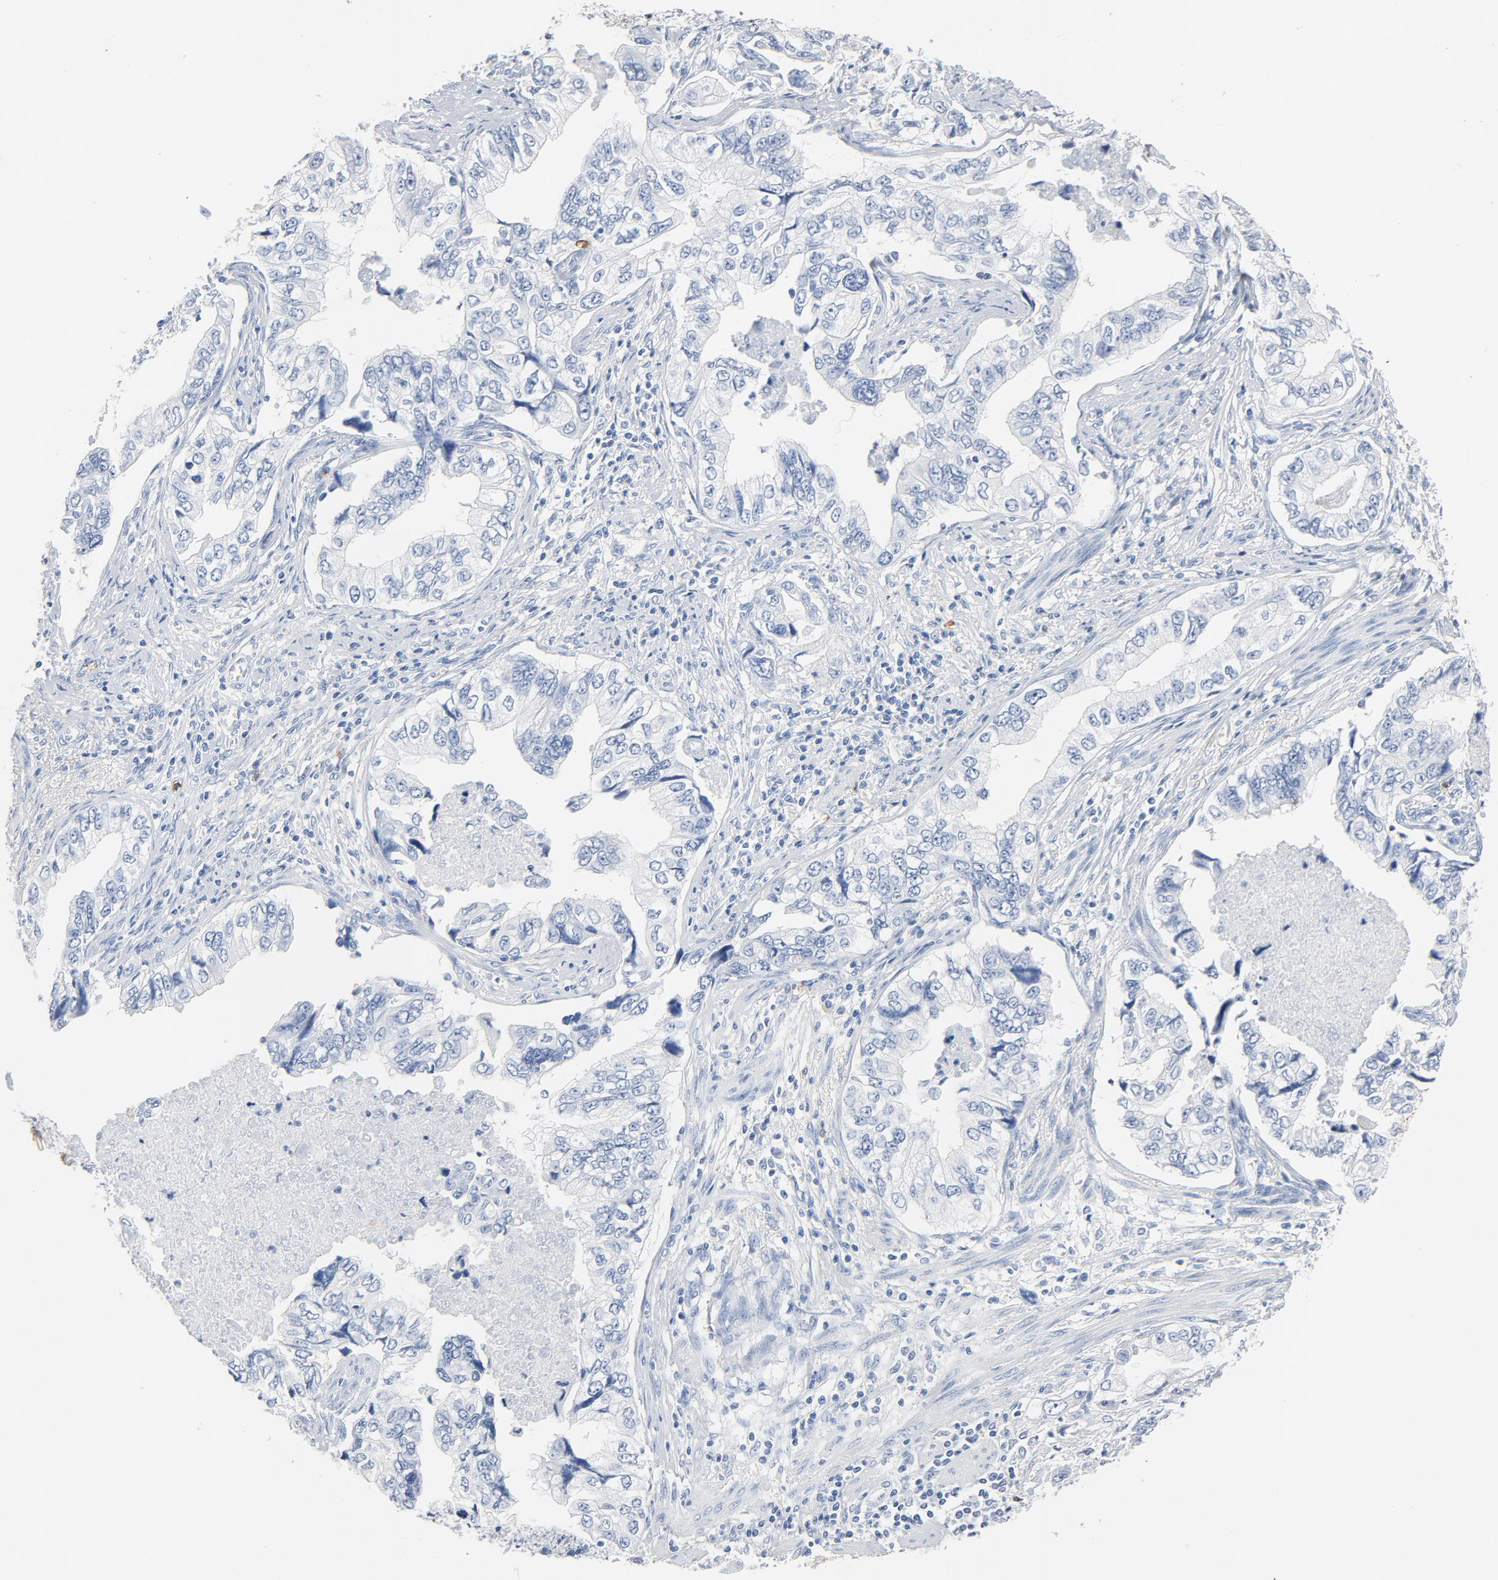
{"staining": {"intensity": "negative", "quantity": "none", "location": "none"}, "tissue": "stomach cancer", "cell_type": "Tumor cells", "image_type": "cancer", "snomed": [{"axis": "morphology", "description": "Adenocarcinoma, NOS"}, {"axis": "topography", "description": "Pancreas"}, {"axis": "topography", "description": "Stomach, upper"}], "caption": "This is an immunohistochemistry (IHC) image of human adenocarcinoma (stomach). There is no positivity in tumor cells.", "gene": "PTPRB", "patient": {"sex": "male", "age": 77}}